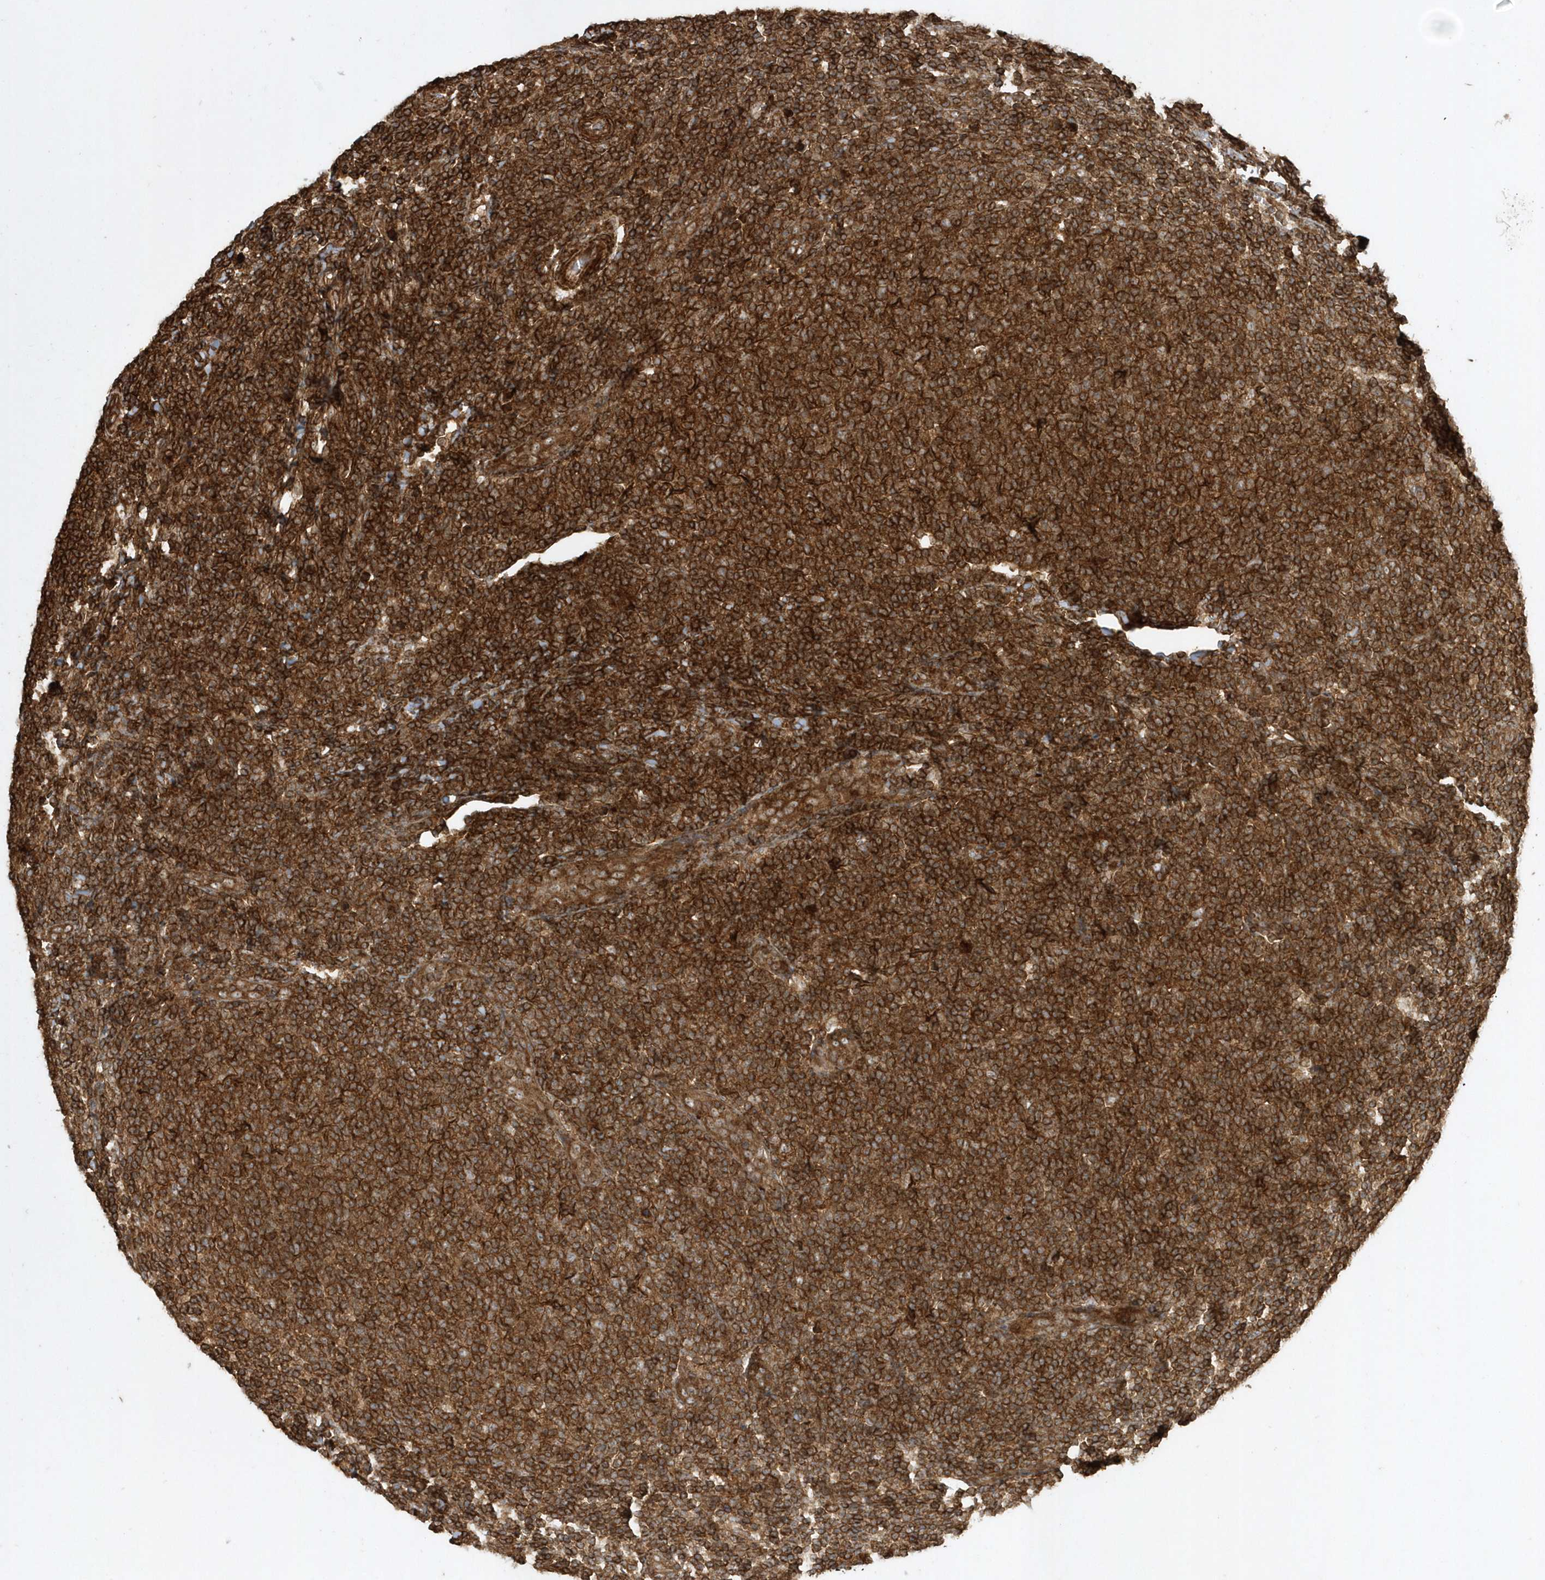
{"staining": {"intensity": "strong", "quantity": ">75%", "location": "cytoplasmic/membranous"}, "tissue": "lymphoma", "cell_type": "Tumor cells", "image_type": "cancer", "snomed": [{"axis": "morphology", "description": "Malignant lymphoma, non-Hodgkin's type, Low grade"}, {"axis": "topography", "description": "Lymph node"}], "caption": "The histopathology image demonstrates staining of malignant lymphoma, non-Hodgkin's type (low-grade), revealing strong cytoplasmic/membranous protein expression (brown color) within tumor cells.", "gene": "SENP8", "patient": {"sex": "male", "age": 66}}